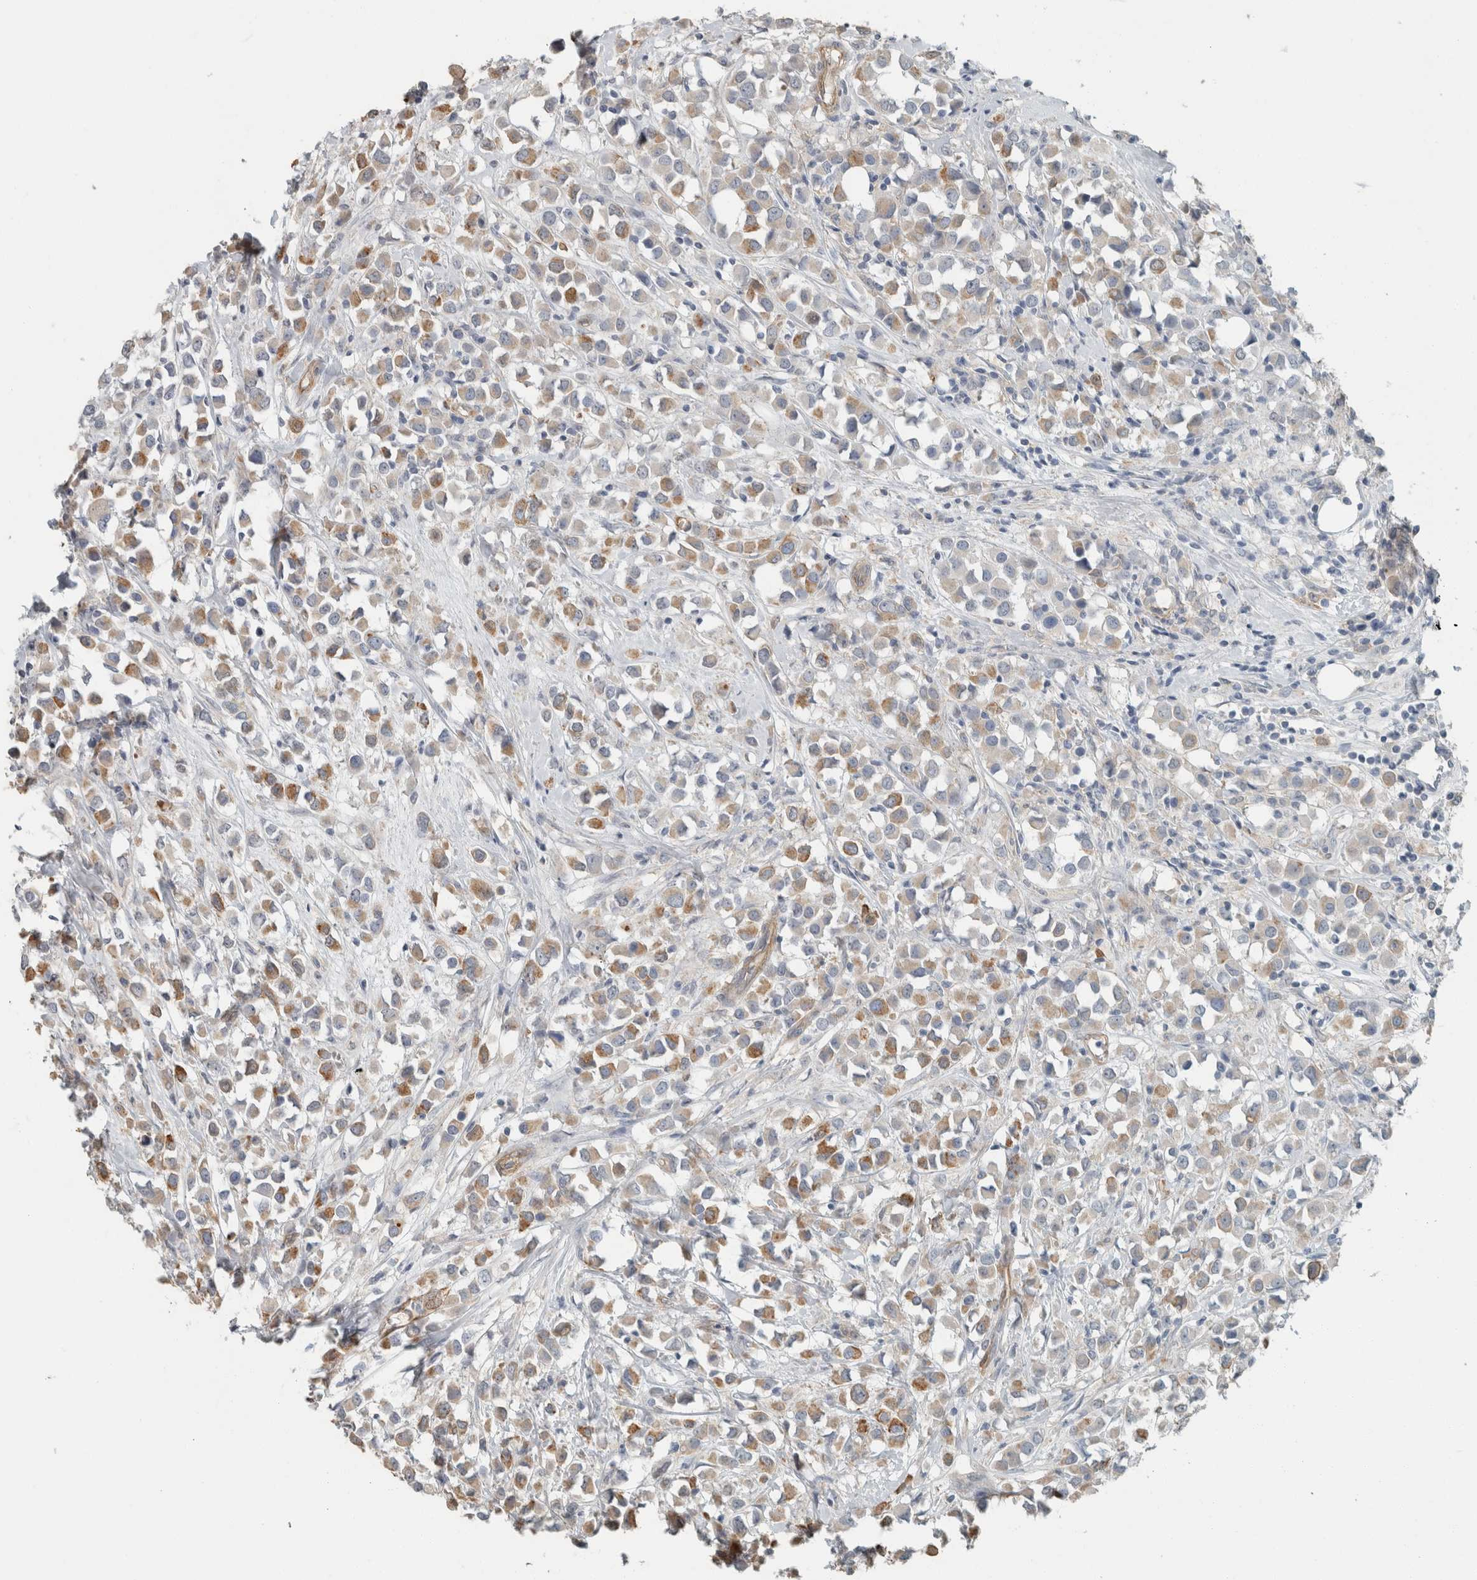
{"staining": {"intensity": "moderate", "quantity": "<25%", "location": "cytoplasmic/membranous"}, "tissue": "breast cancer", "cell_type": "Tumor cells", "image_type": "cancer", "snomed": [{"axis": "morphology", "description": "Duct carcinoma"}, {"axis": "topography", "description": "Breast"}], "caption": "Breast cancer (infiltrating ductal carcinoma) stained with a brown dye reveals moderate cytoplasmic/membranous positive staining in about <25% of tumor cells.", "gene": "SCIN", "patient": {"sex": "female", "age": 61}}